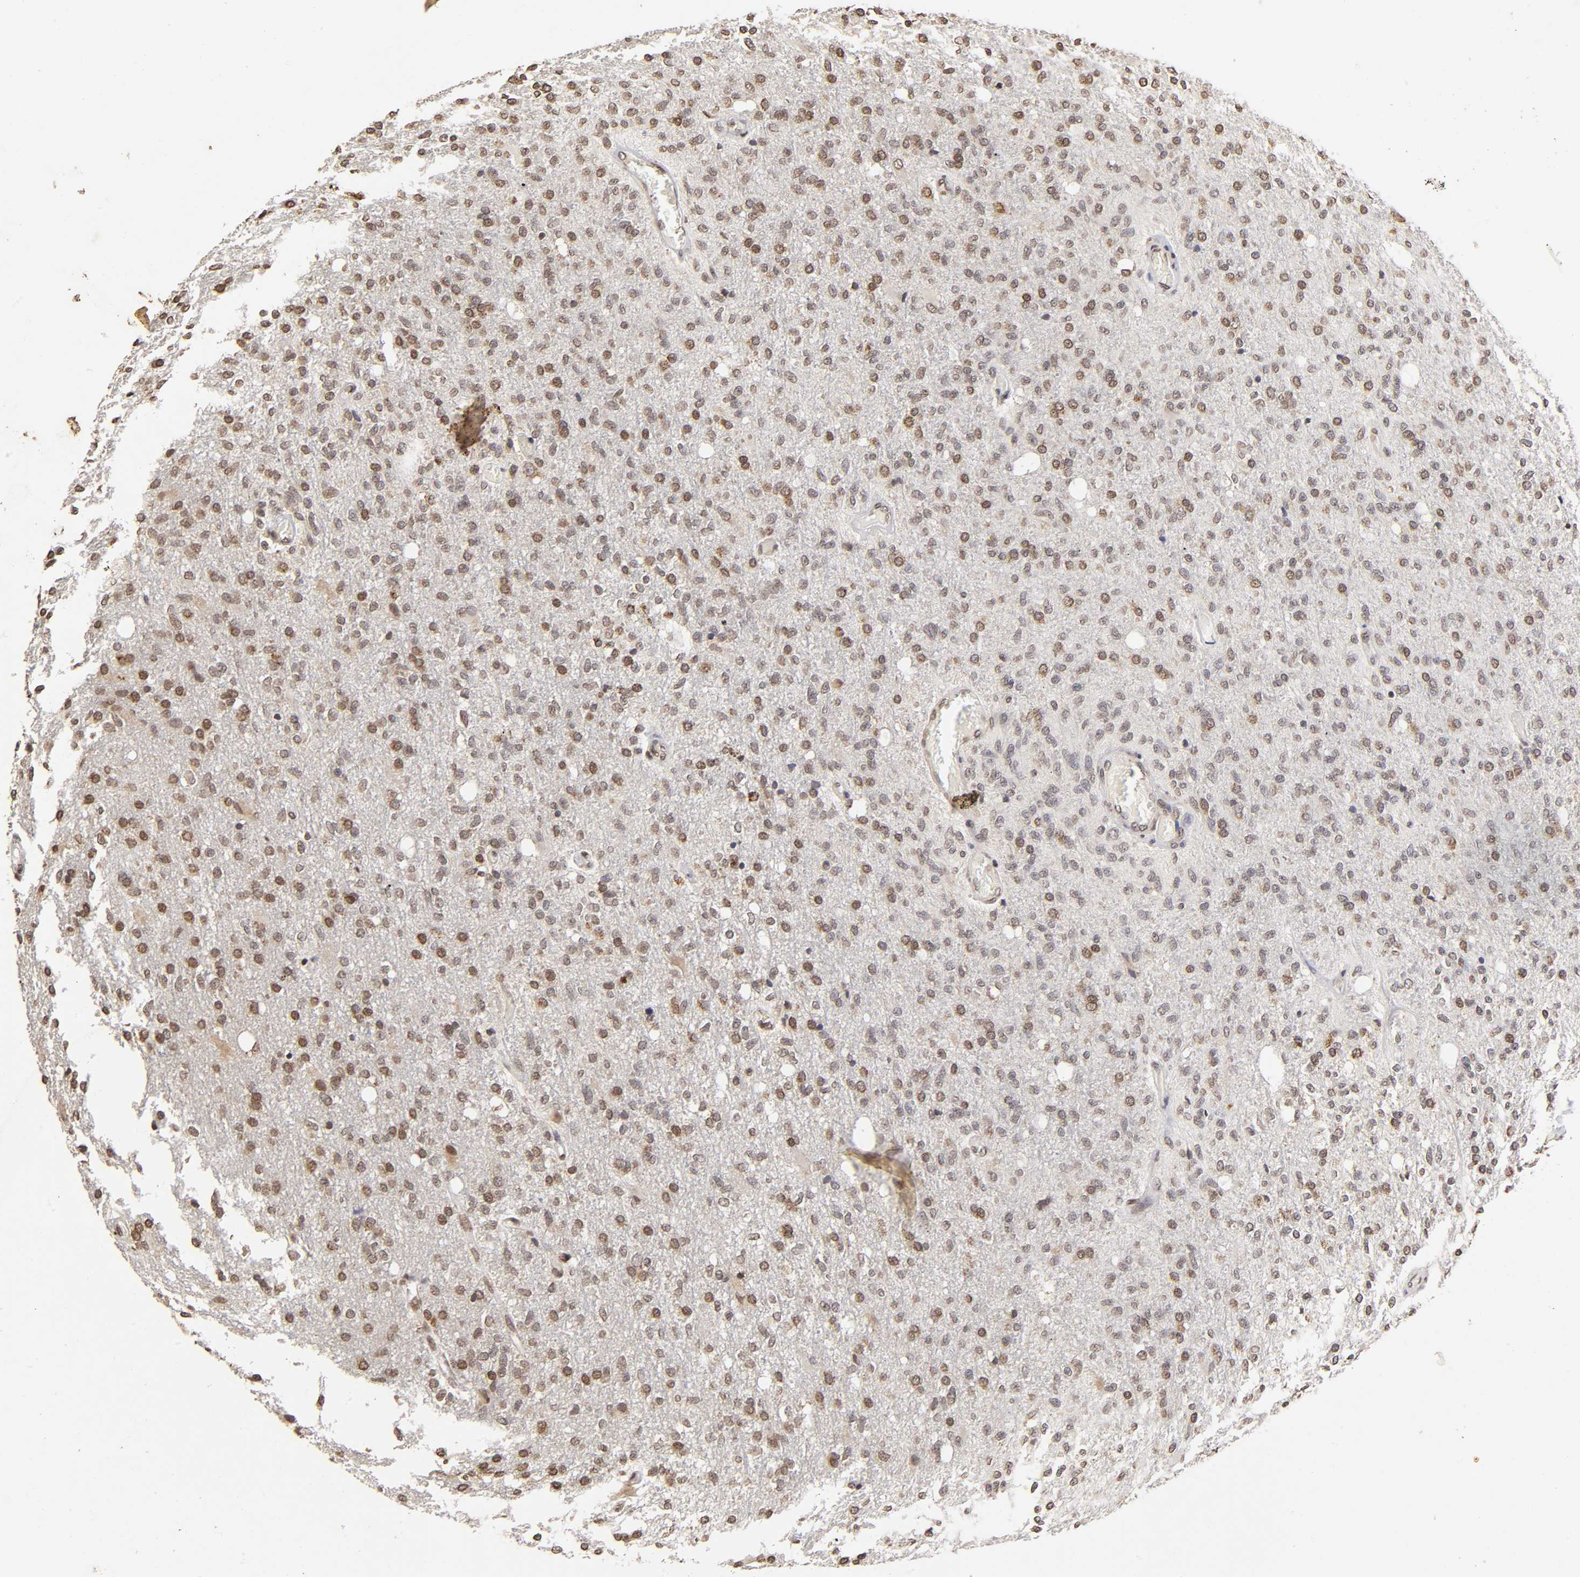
{"staining": {"intensity": "weak", "quantity": "25%-75%", "location": "nuclear"}, "tissue": "glioma", "cell_type": "Tumor cells", "image_type": "cancer", "snomed": [{"axis": "morphology", "description": "Normal tissue, NOS"}, {"axis": "morphology", "description": "Glioma, malignant, High grade"}, {"axis": "topography", "description": "Cerebral cortex"}], "caption": "An immunohistochemistry (IHC) image of neoplastic tissue is shown. Protein staining in brown highlights weak nuclear positivity in glioma within tumor cells.", "gene": "MLLT6", "patient": {"sex": "male", "age": 77}}